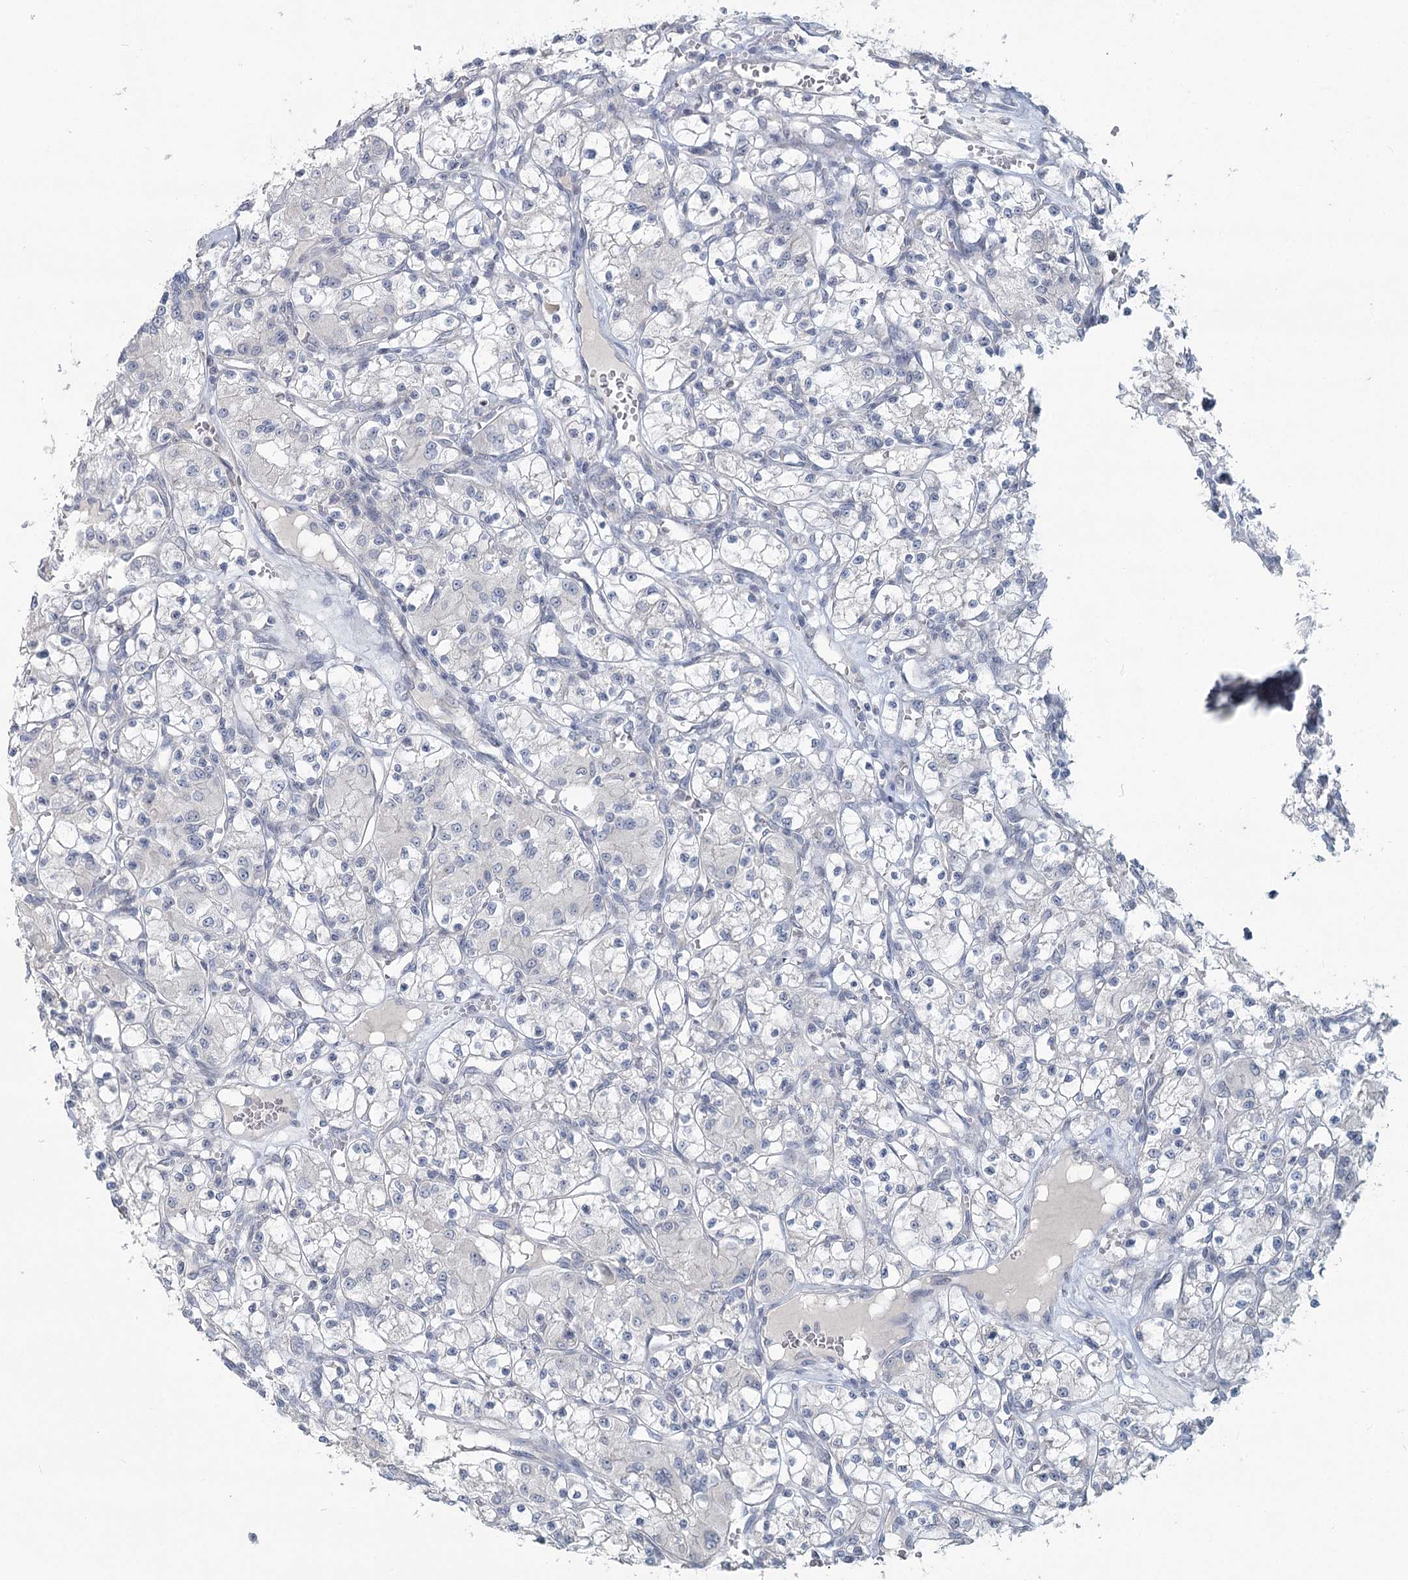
{"staining": {"intensity": "negative", "quantity": "none", "location": "none"}, "tissue": "renal cancer", "cell_type": "Tumor cells", "image_type": "cancer", "snomed": [{"axis": "morphology", "description": "Adenocarcinoma, NOS"}, {"axis": "topography", "description": "Kidney"}], "caption": "Immunohistochemical staining of renal cancer (adenocarcinoma) reveals no significant staining in tumor cells.", "gene": "SLC9A3", "patient": {"sex": "female", "age": 59}}